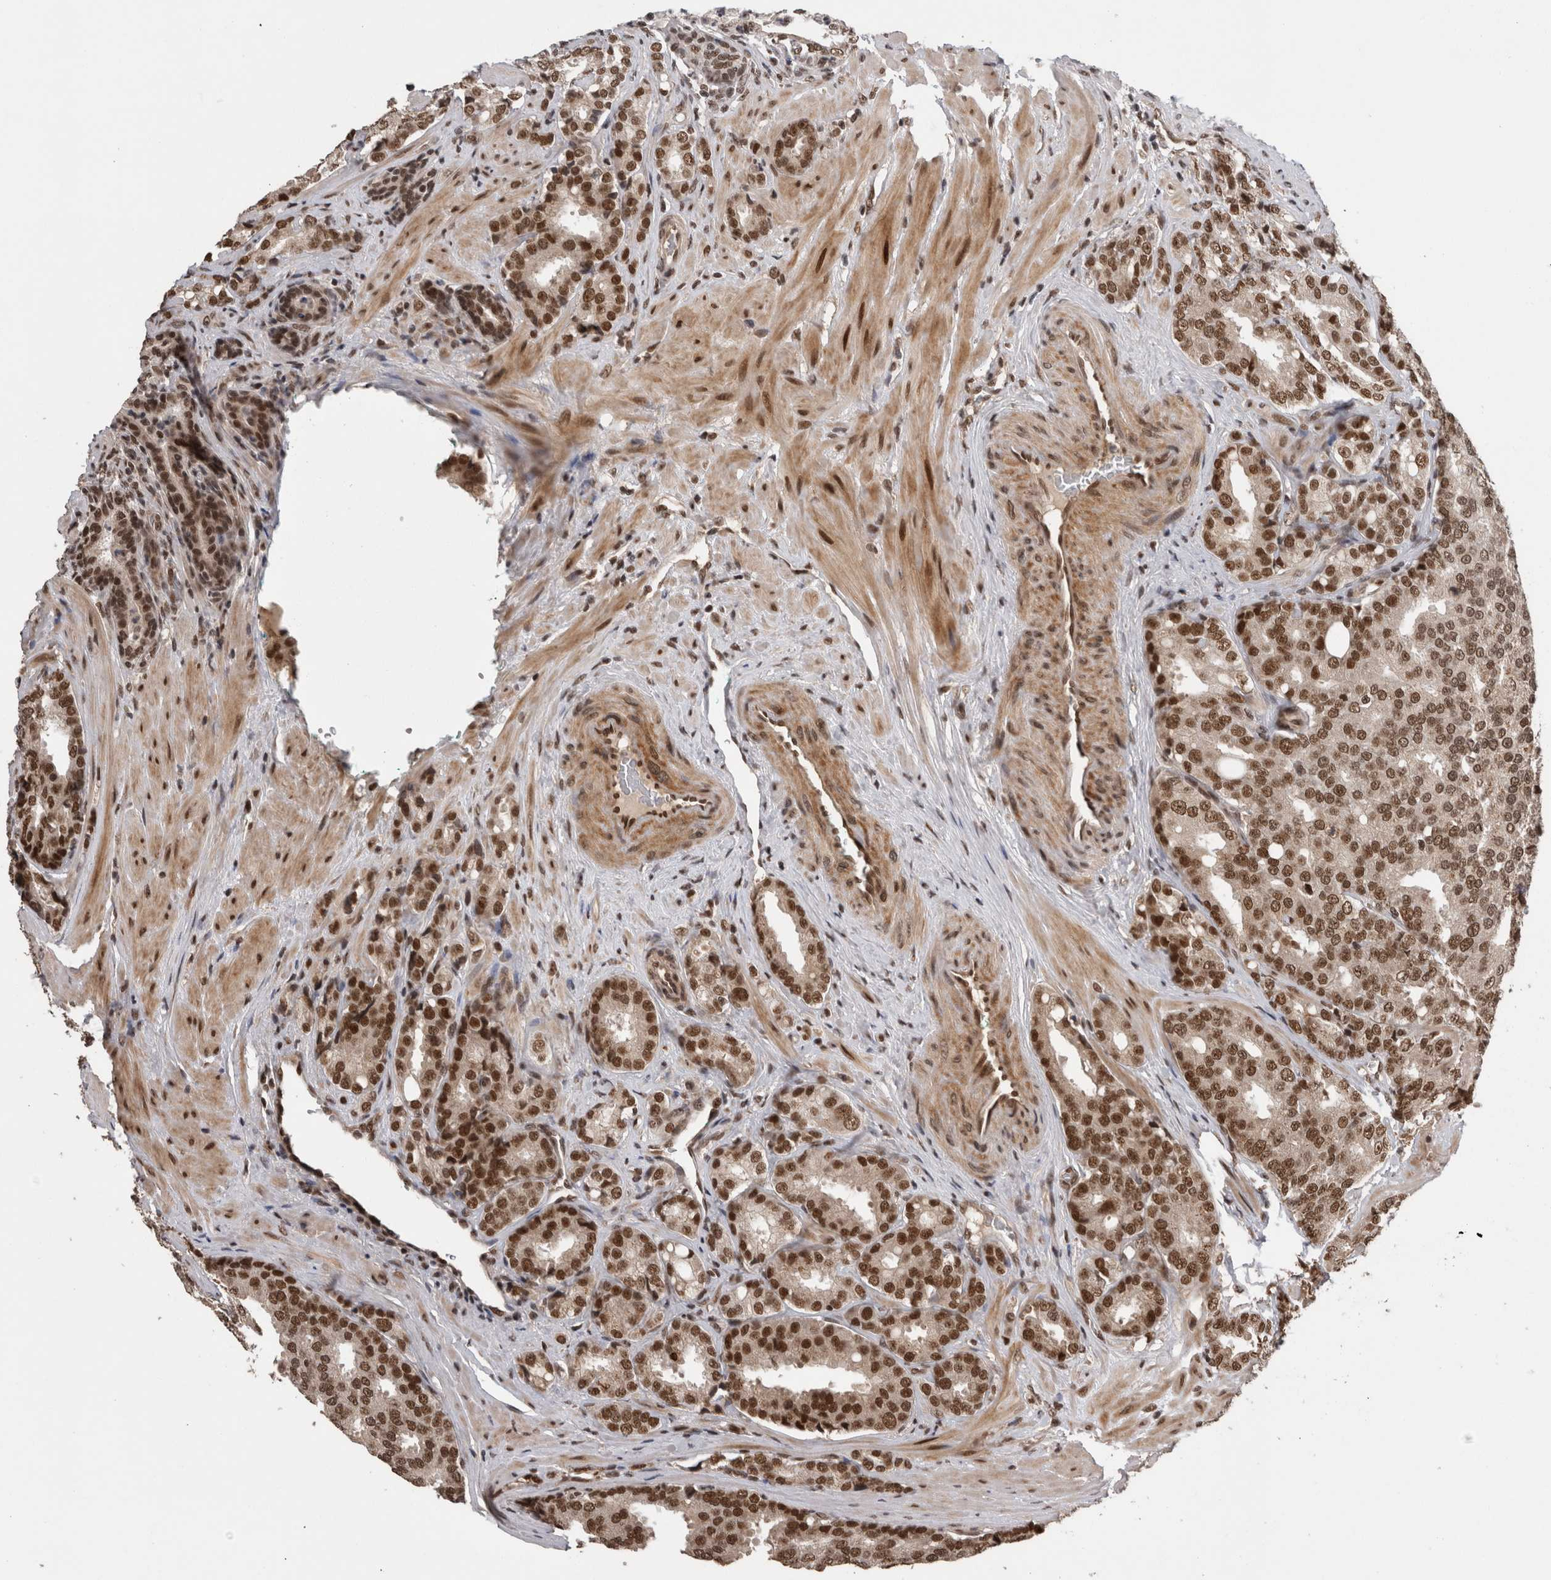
{"staining": {"intensity": "strong", "quantity": ">75%", "location": "nuclear"}, "tissue": "prostate cancer", "cell_type": "Tumor cells", "image_type": "cancer", "snomed": [{"axis": "morphology", "description": "Adenocarcinoma, High grade"}, {"axis": "topography", "description": "Prostate"}], "caption": "Prostate cancer stained for a protein (brown) reveals strong nuclear positive positivity in approximately >75% of tumor cells.", "gene": "CPSF2", "patient": {"sex": "male", "age": 50}}